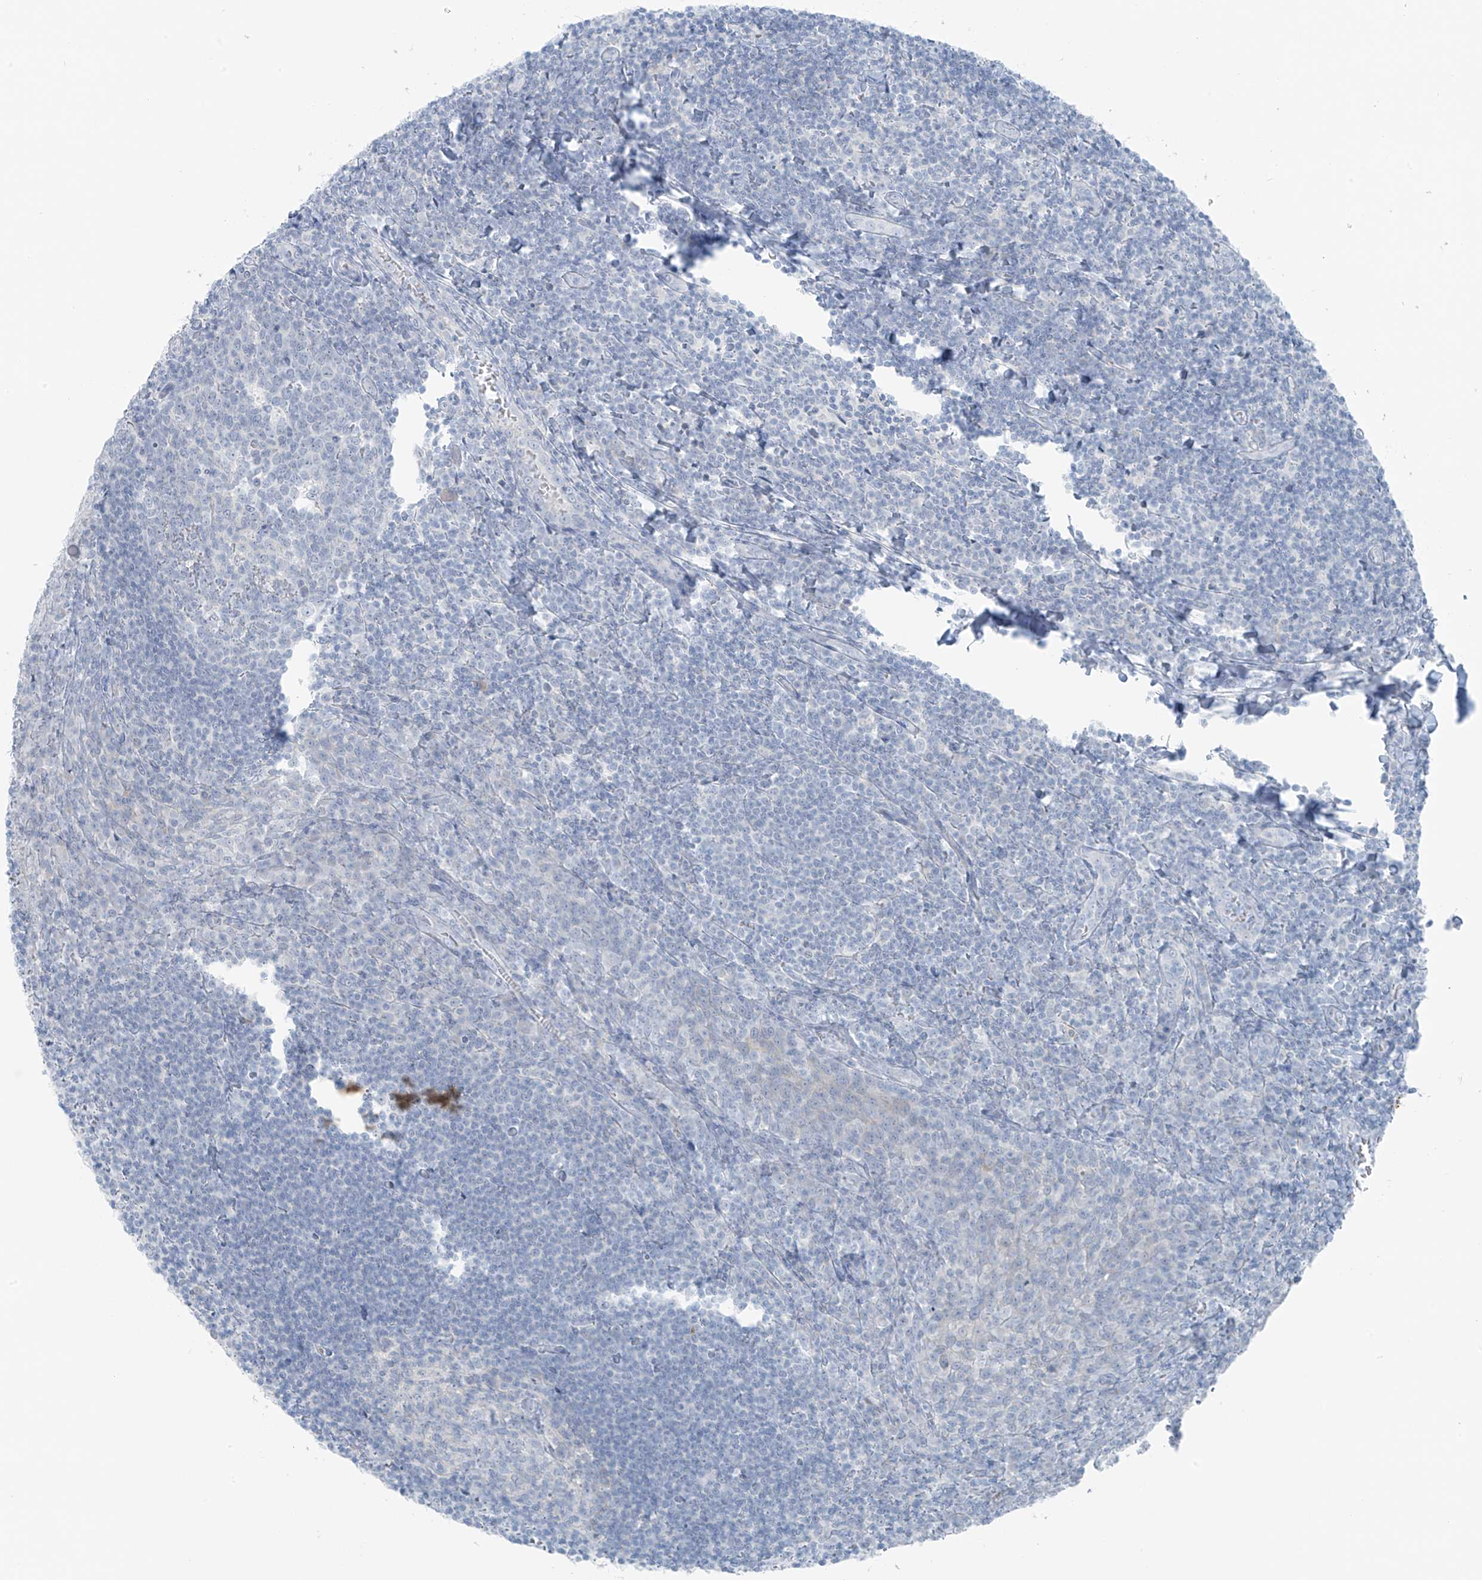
{"staining": {"intensity": "negative", "quantity": "none", "location": "none"}, "tissue": "tonsil", "cell_type": "Germinal center cells", "image_type": "normal", "snomed": [{"axis": "morphology", "description": "Normal tissue, NOS"}, {"axis": "topography", "description": "Tonsil"}], "caption": "Protein analysis of benign tonsil demonstrates no significant staining in germinal center cells.", "gene": "SLC25A43", "patient": {"sex": "male", "age": 27}}